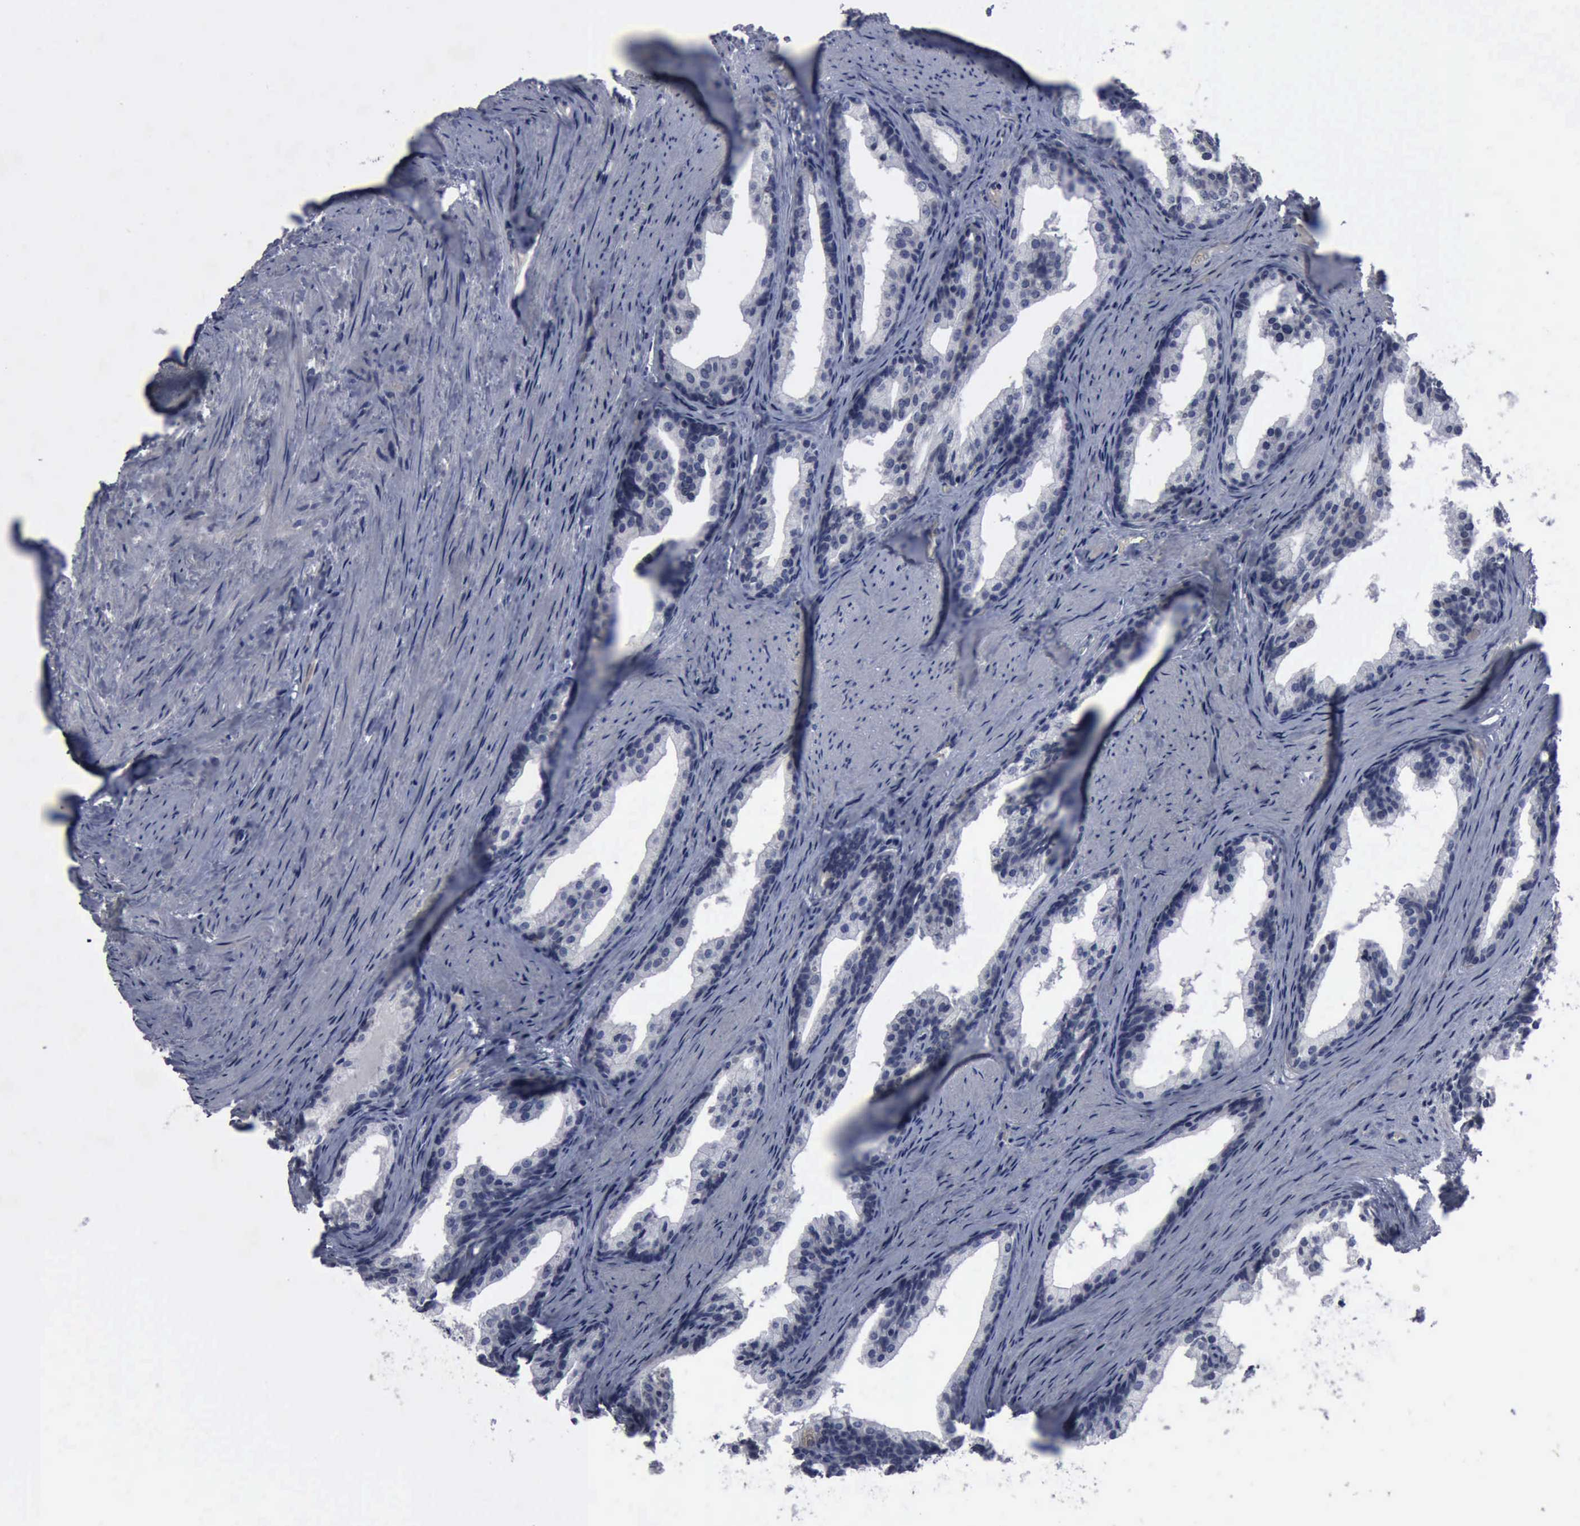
{"staining": {"intensity": "negative", "quantity": "none", "location": "none"}, "tissue": "prostate cancer", "cell_type": "Tumor cells", "image_type": "cancer", "snomed": [{"axis": "morphology", "description": "Adenocarcinoma, Medium grade"}, {"axis": "topography", "description": "Prostate"}], "caption": "Tumor cells show no significant expression in prostate cancer (adenocarcinoma (medium-grade)).", "gene": "MYO18B", "patient": {"sex": "male", "age": 60}}